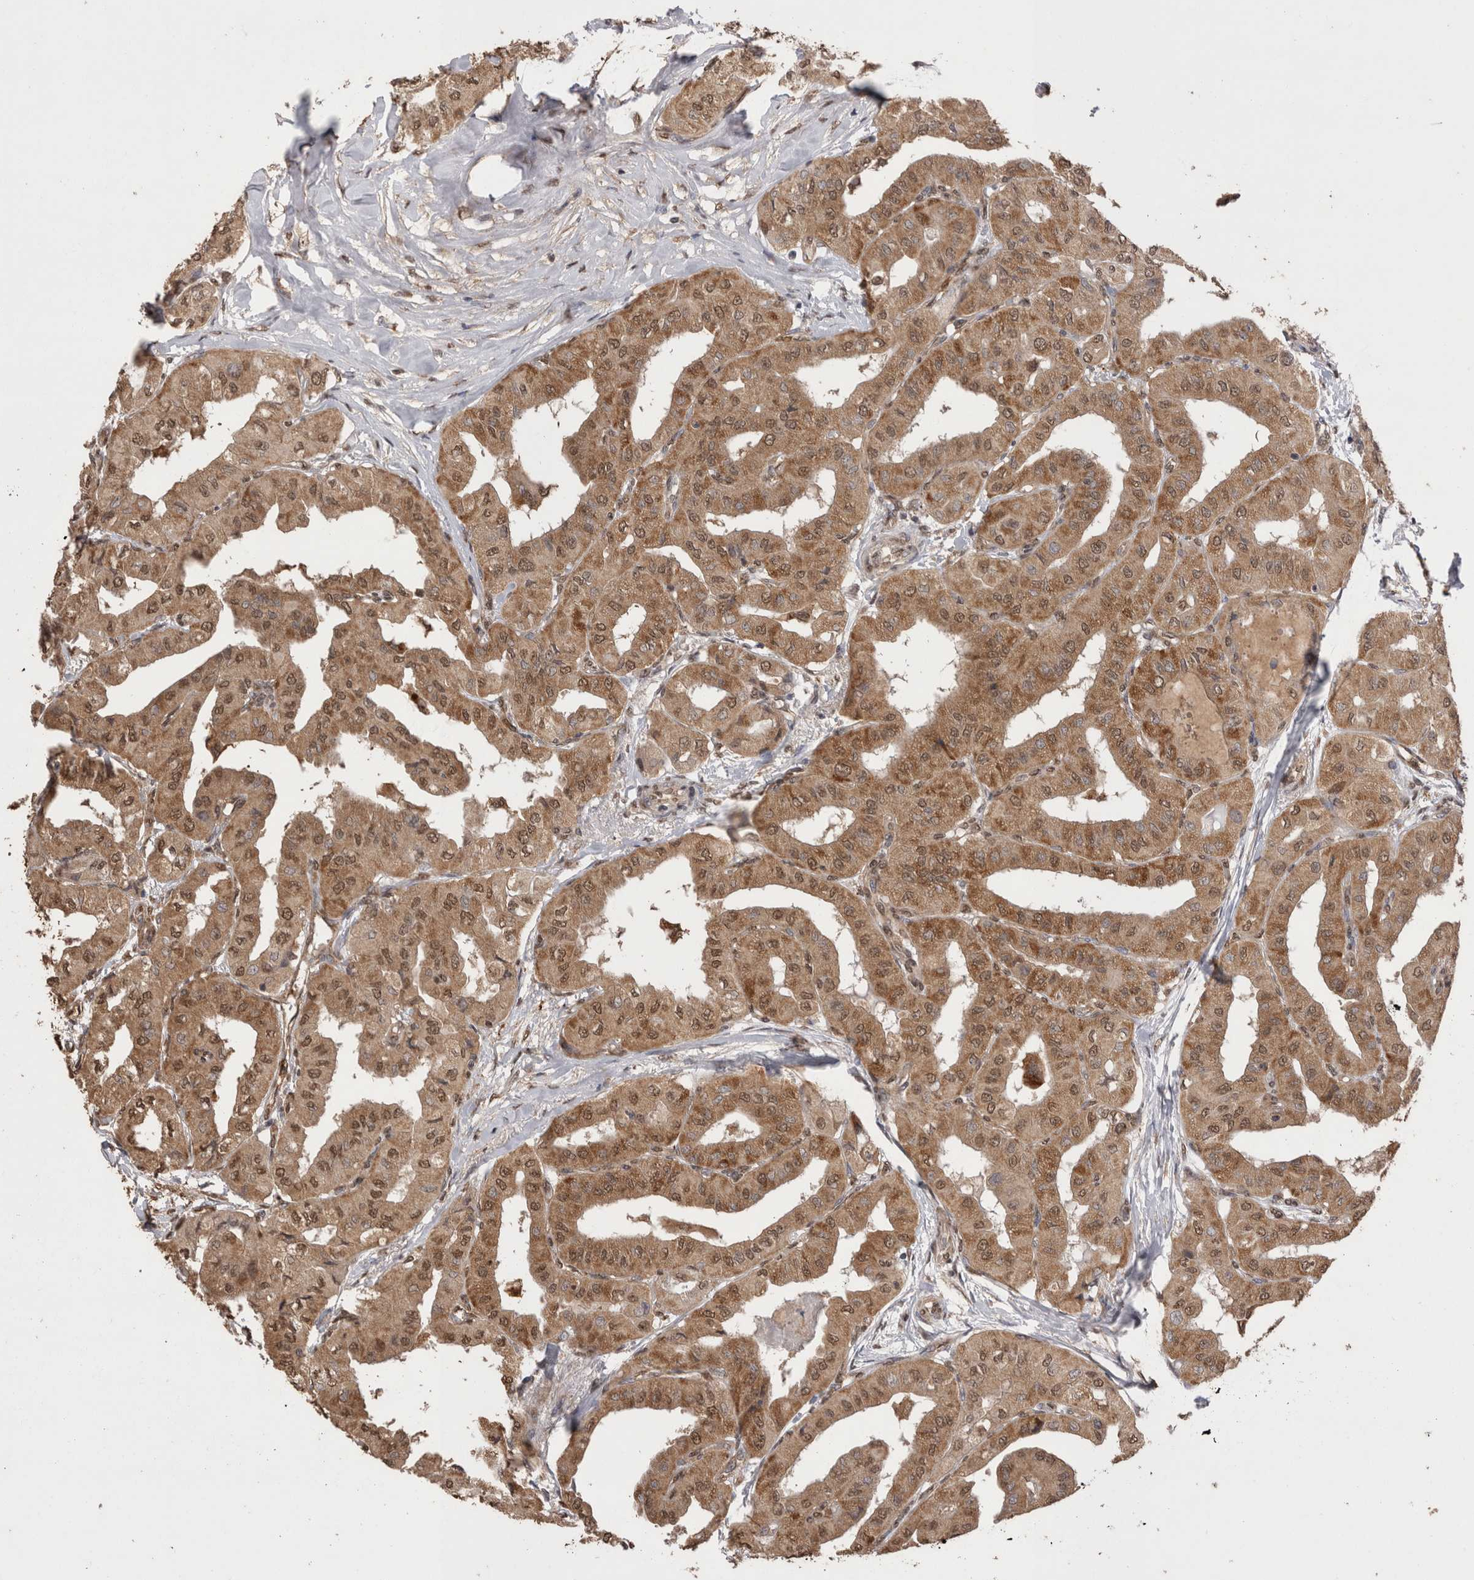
{"staining": {"intensity": "moderate", "quantity": ">75%", "location": "cytoplasmic/membranous,nuclear"}, "tissue": "thyroid cancer", "cell_type": "Tumor cells", "image_type": "cancer", "snomed": [{"axis": "morphology", "description": "Papillary adenocarcinoma, NOS"}, {"axis": "topography", "description": "Thyroid gland"}], "caption": "About >75% of tumor cells in human thyroid papillary adenocarcinoma show moderate cytoplasmic/membranous and nuclear protein expression as visualized by brown immunohistochemical staining.", "gene": "GRK5", "patient": {"sex": "female", "age": 59}}